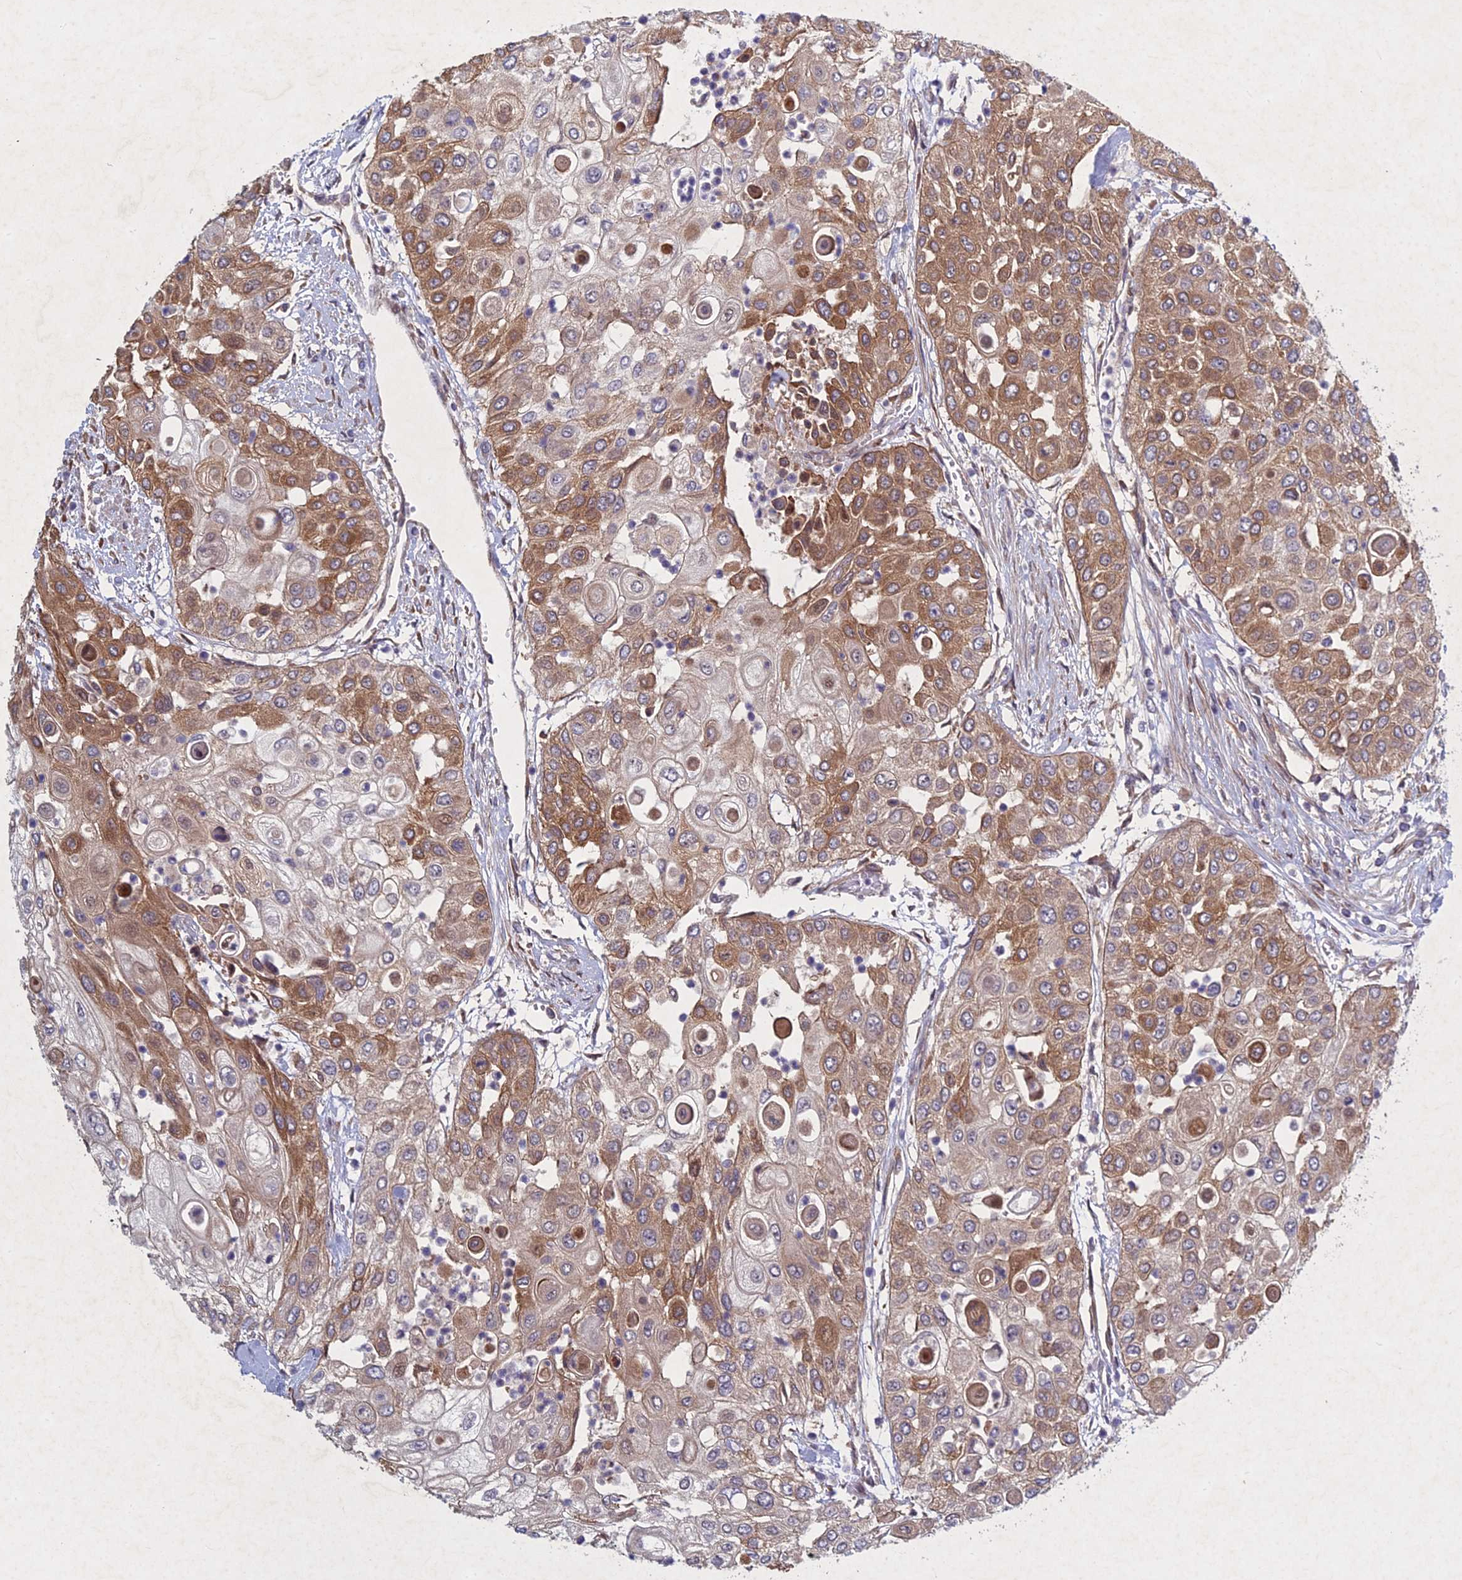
{"staining": {"intensity": "moderate", "quantity": ">75%", "location": "cytoplasmic/membranous"}, "tissue": "urothelial cancer", "cell_type": "Tumor cells", "image_type": "cancer", "snomed": [{"axis": "morphology", "description": "Urothelial carcinoma, High grade"}, {"axis": "topography", "description": "Urinary bladder"}], "caption": "A medium amount of moderate cytoplasmic/membranous staining is identified in about >75% of tumor cells in urothelial cancer tissue.", "gene": "PTHLH", "patient": {"sex": "female", "age": 79}}